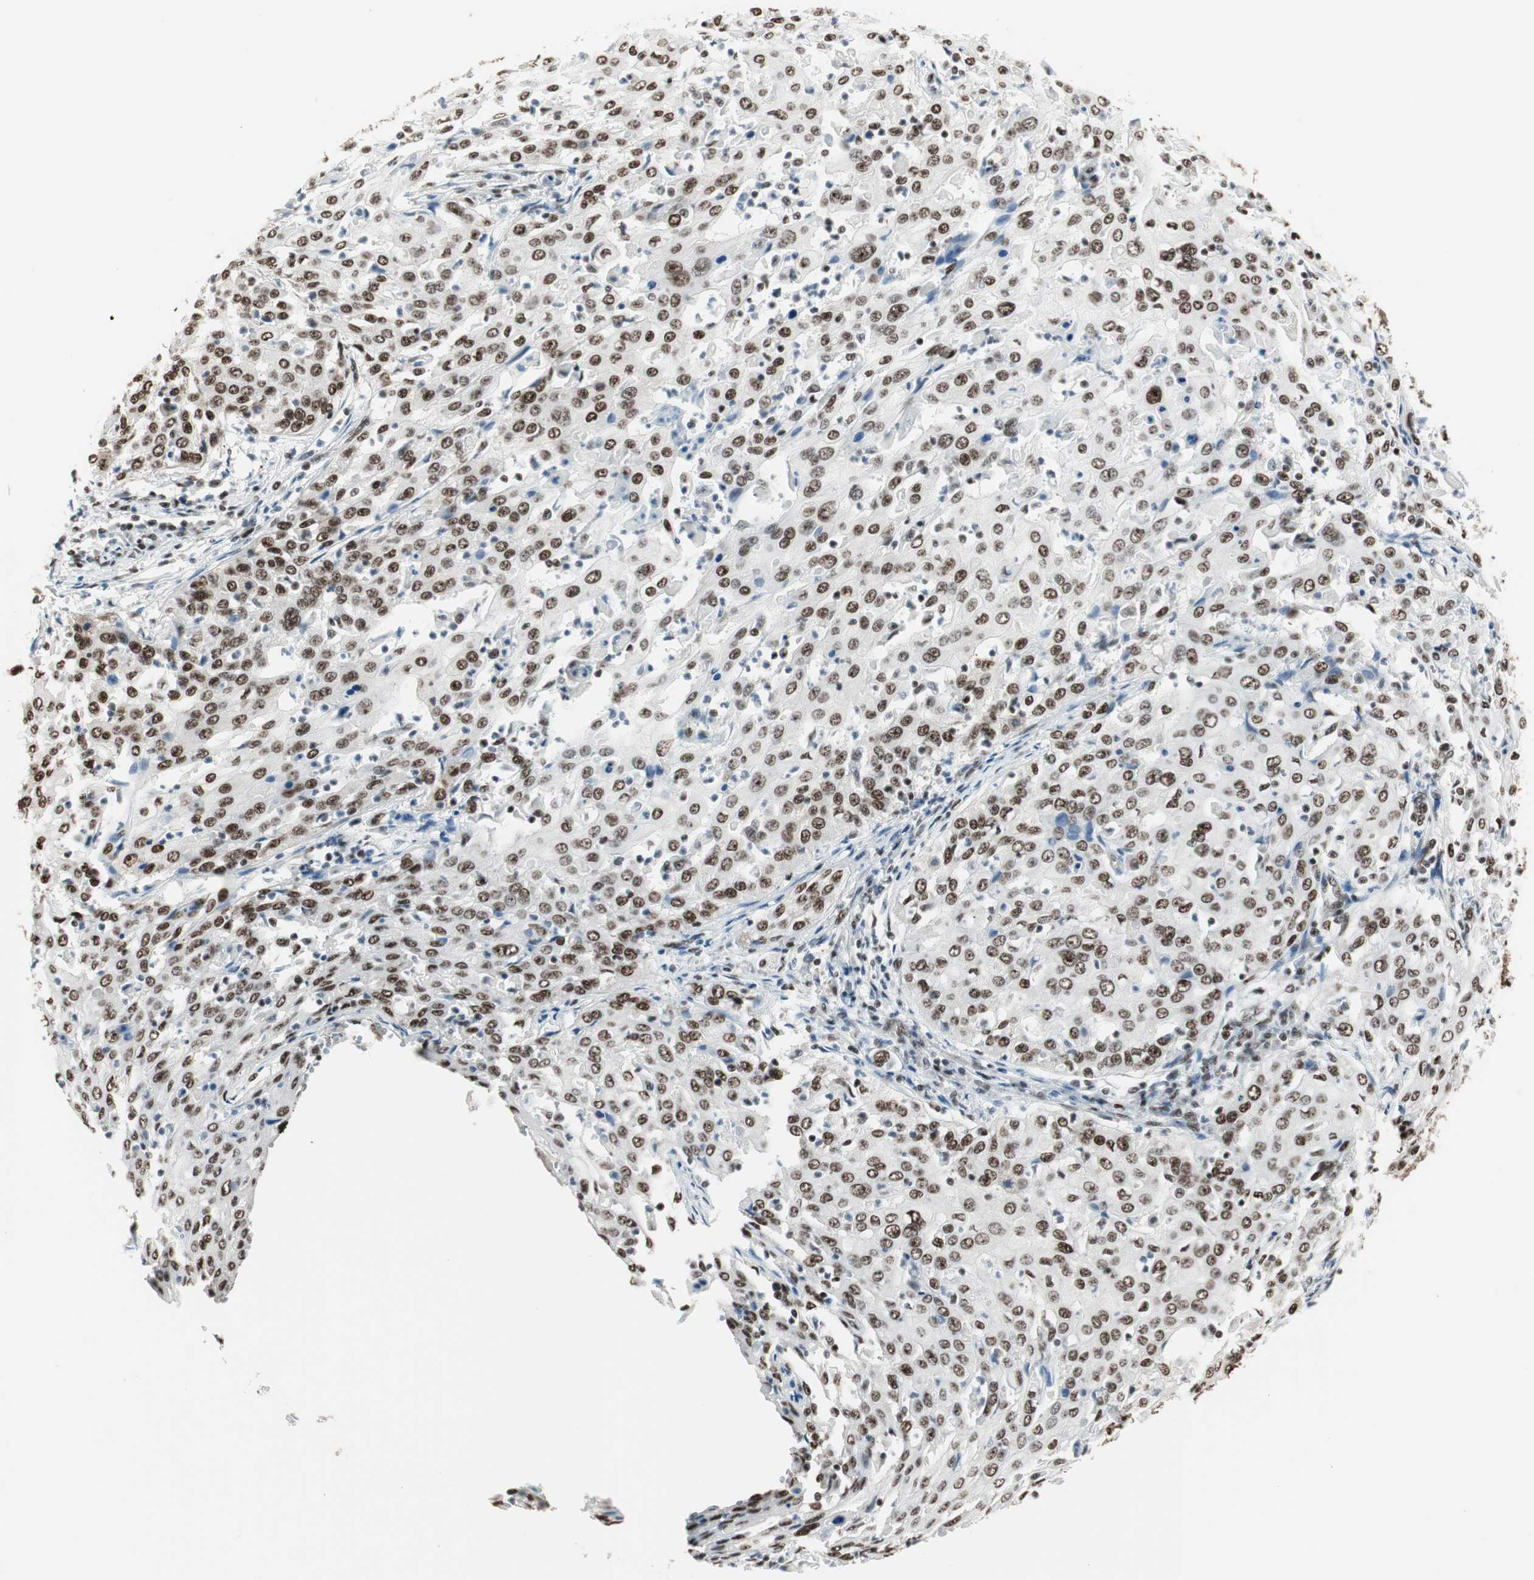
{"staining": {"intensity": "strong", "quantity": ">75%", "location": "nuclear"}, "tissue": "cervical cancer", "cell_type": "Tumor cells", "image_type": "cancer", "snomed": [{"axis": "morphology", "description": "Squamous cell carcinoma, NOS"}, {"axis": "topography", "description": "Cervix"}], "caption": "A histopathology image of cervical cancer stained for a protein shows strong nuclear brown staining in tumor cells.", "gene": "HEXIM1", "patient": {"sex": "female", "age": 39}}